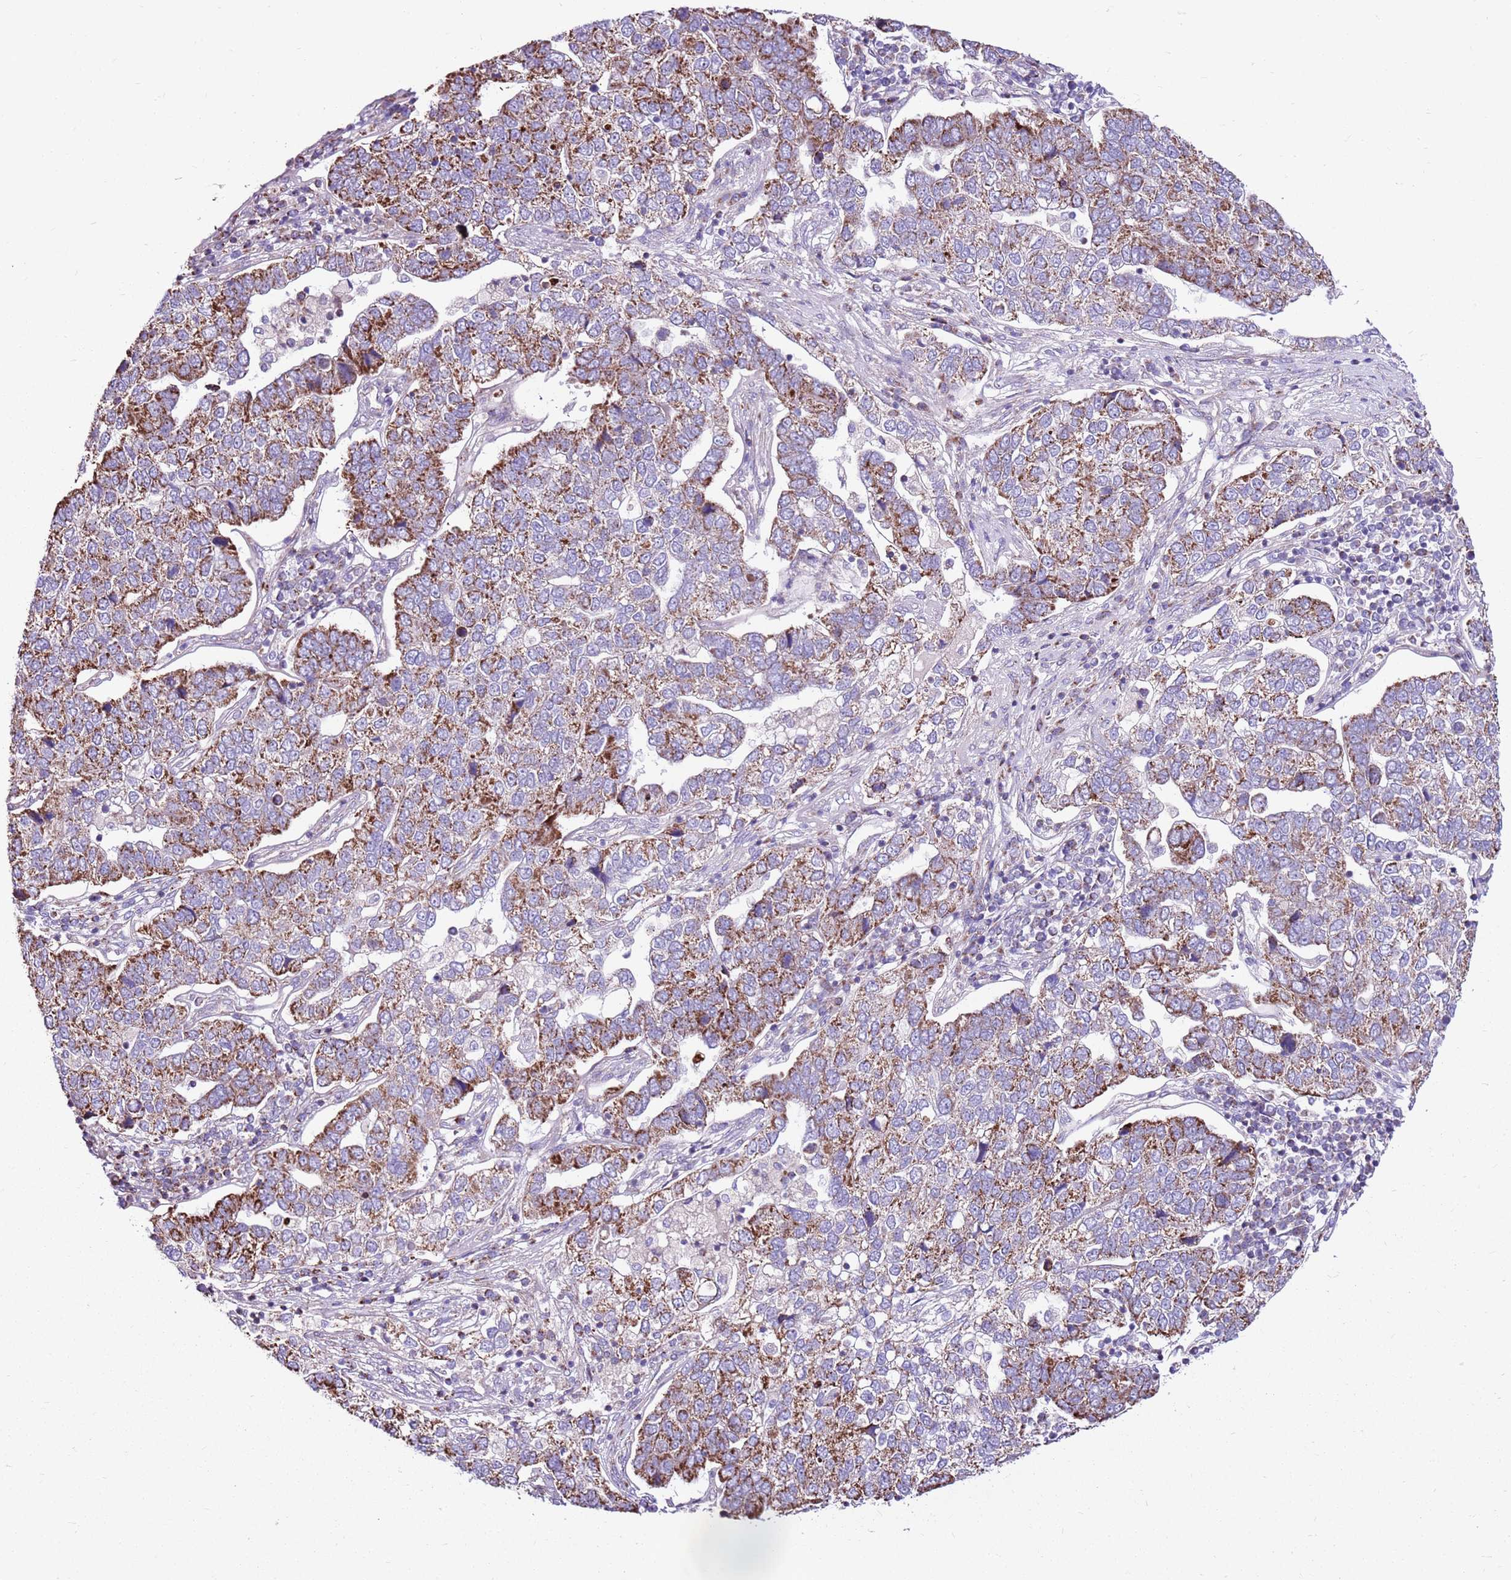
{"staining": {"intensity": "moderate", "quantity": "25%-75%", "location": "cytoplasmic/membranous"}, "tissue": "pancreatic cancer", "cell_type": "Tumor cells", "image_type": "cancer", "snomed": [{"axis": "morphology", "description": "Adenocarcinoma, NOS"}, {"axis": "topography", "description": "Pancreas"}], "caption": "The immunohistochemical stain shows moderate cytoplasmic/membranous positivity in tumor cells of pancreatic cancer tissue.", "gene": "HECTD4", "patient": {"sex": "female", "age": 61}}